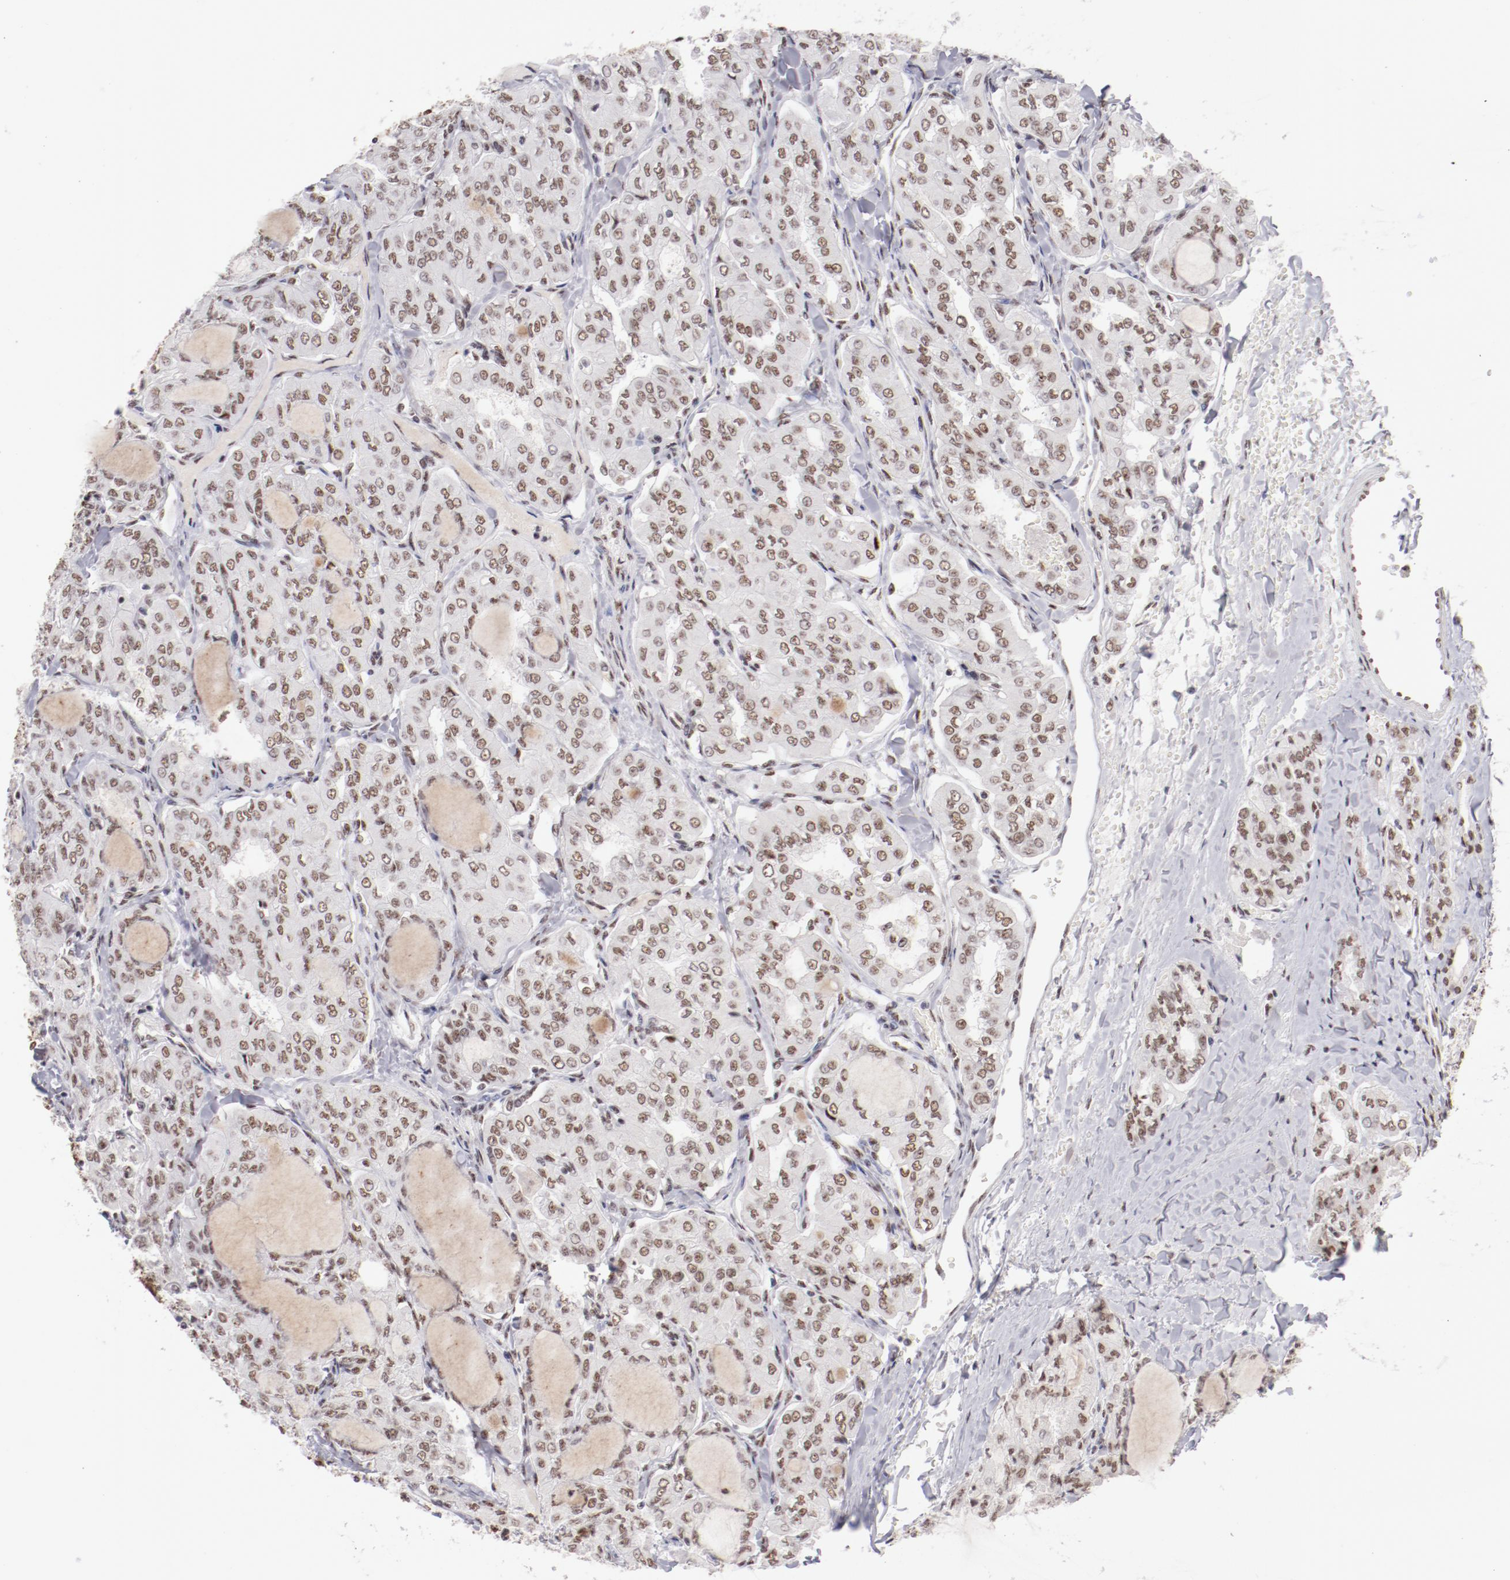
{"staining": {"intensity": "weak", "quantity": ">75%", "location": "nuclear"}, "tissue": "thyroid cancer", "cell_type": "Tumor cells", "image_type": "cancer", "snomed": [{"axis": "morphology", "description": "Papillary adenocarcinoma, NOS"}, {"axis": "topography", "description": "Thyroid gland"}], "caption": "Weak nuclear protein staining is identified in about >75% of tumor cells in thyroid papillary adenocarcinoma.", "gene": "TFAP4", "patient": {"sex": "male", "age": 20}}